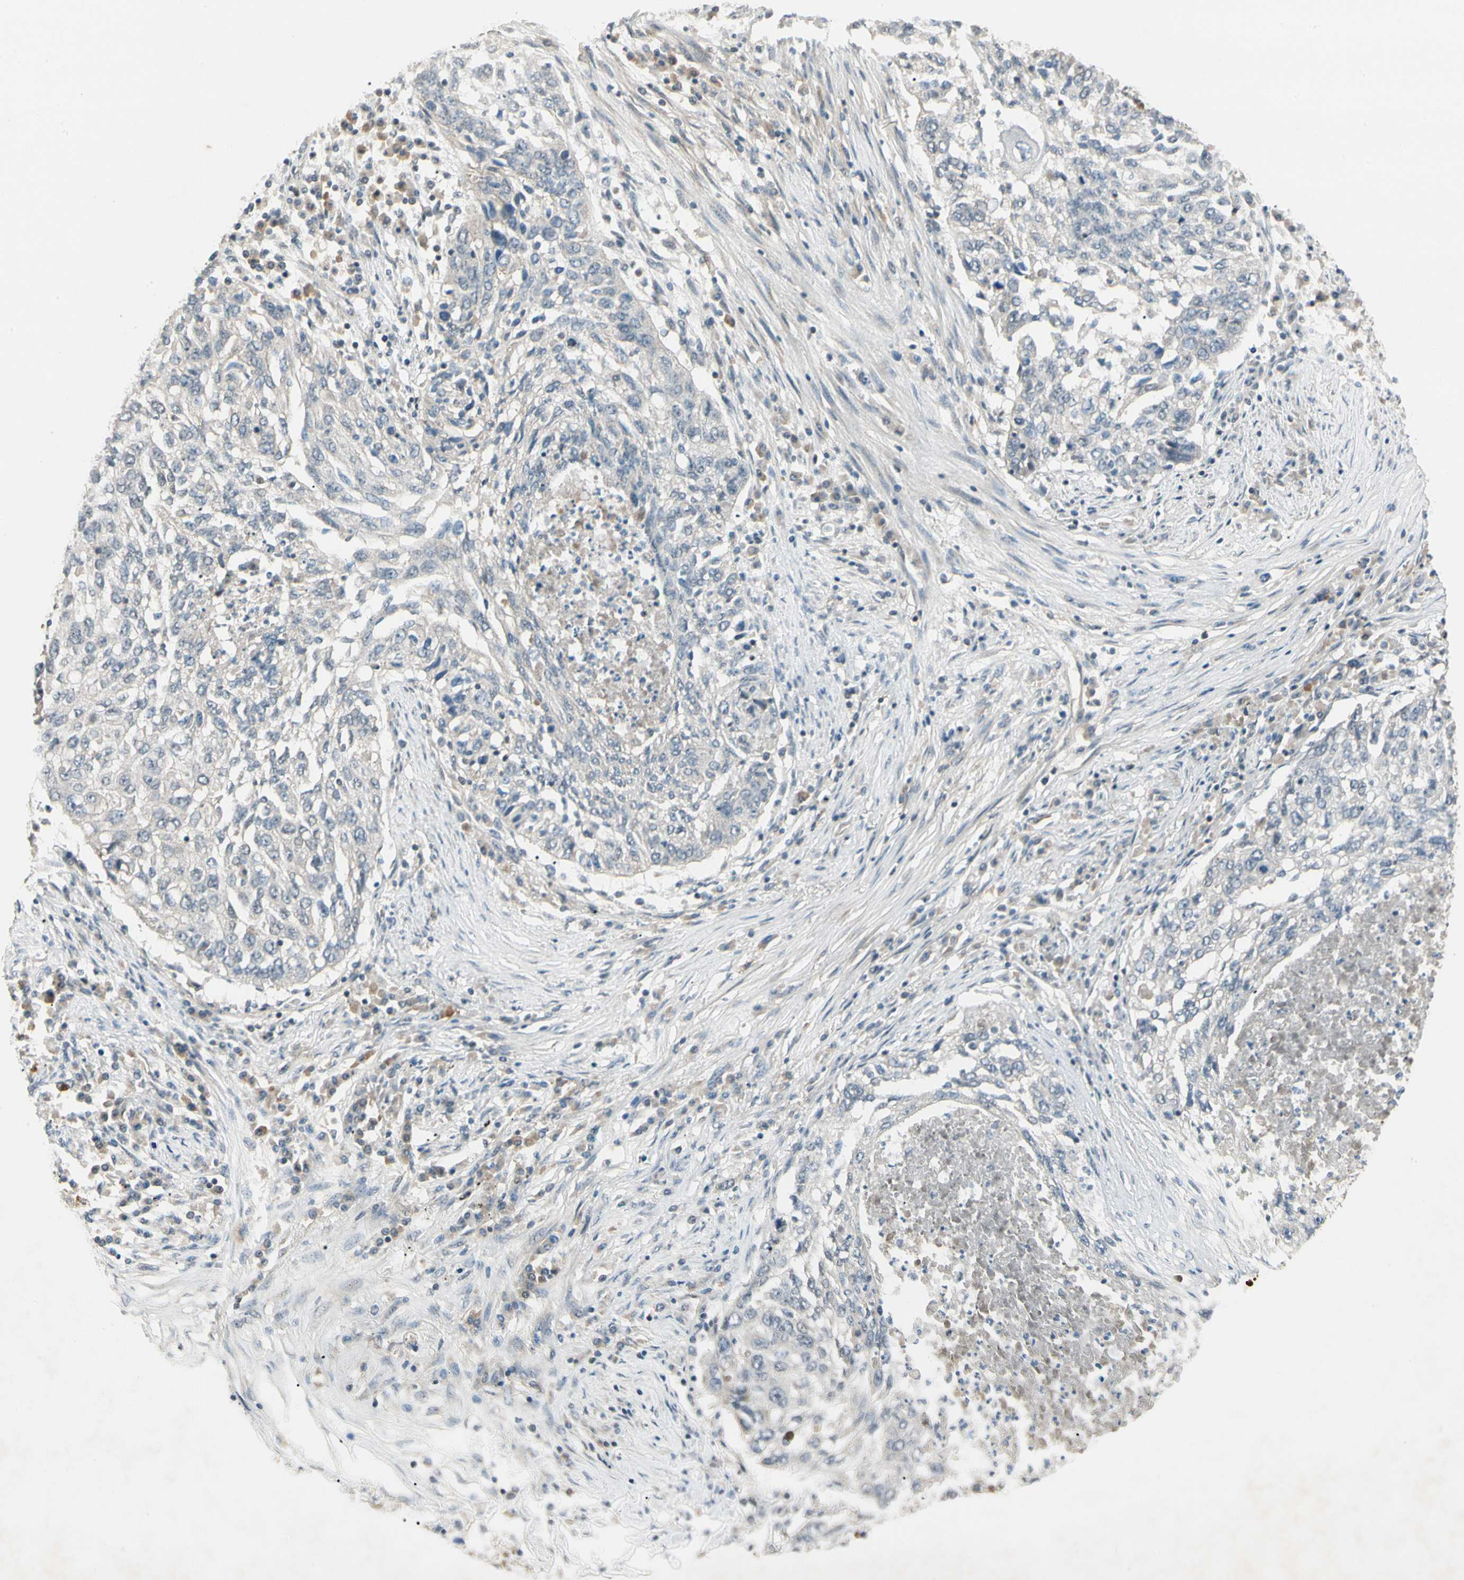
{"staining": {"intensity": "weak", "quantity": "<25%", "location": "cytoplasmic/membranous"}, "tissue": "lung cancer", "cell_type": "Tumor cells", "image_type": "cancer", "snomed": [{"axis": "morphology", "description": "Squamous cell carcinoma, NOS"}, {"axis": "topography", "description": "Lung"}], "caption": "DAB (3,3'-diaminobenzidine) immunohistochemical staining of squamous cell carcinoma (lung) demonstrates no significant expression in tumor cells.", "gene": "ZSCAN12", "patient": {"sex": "female", "age": 63}}